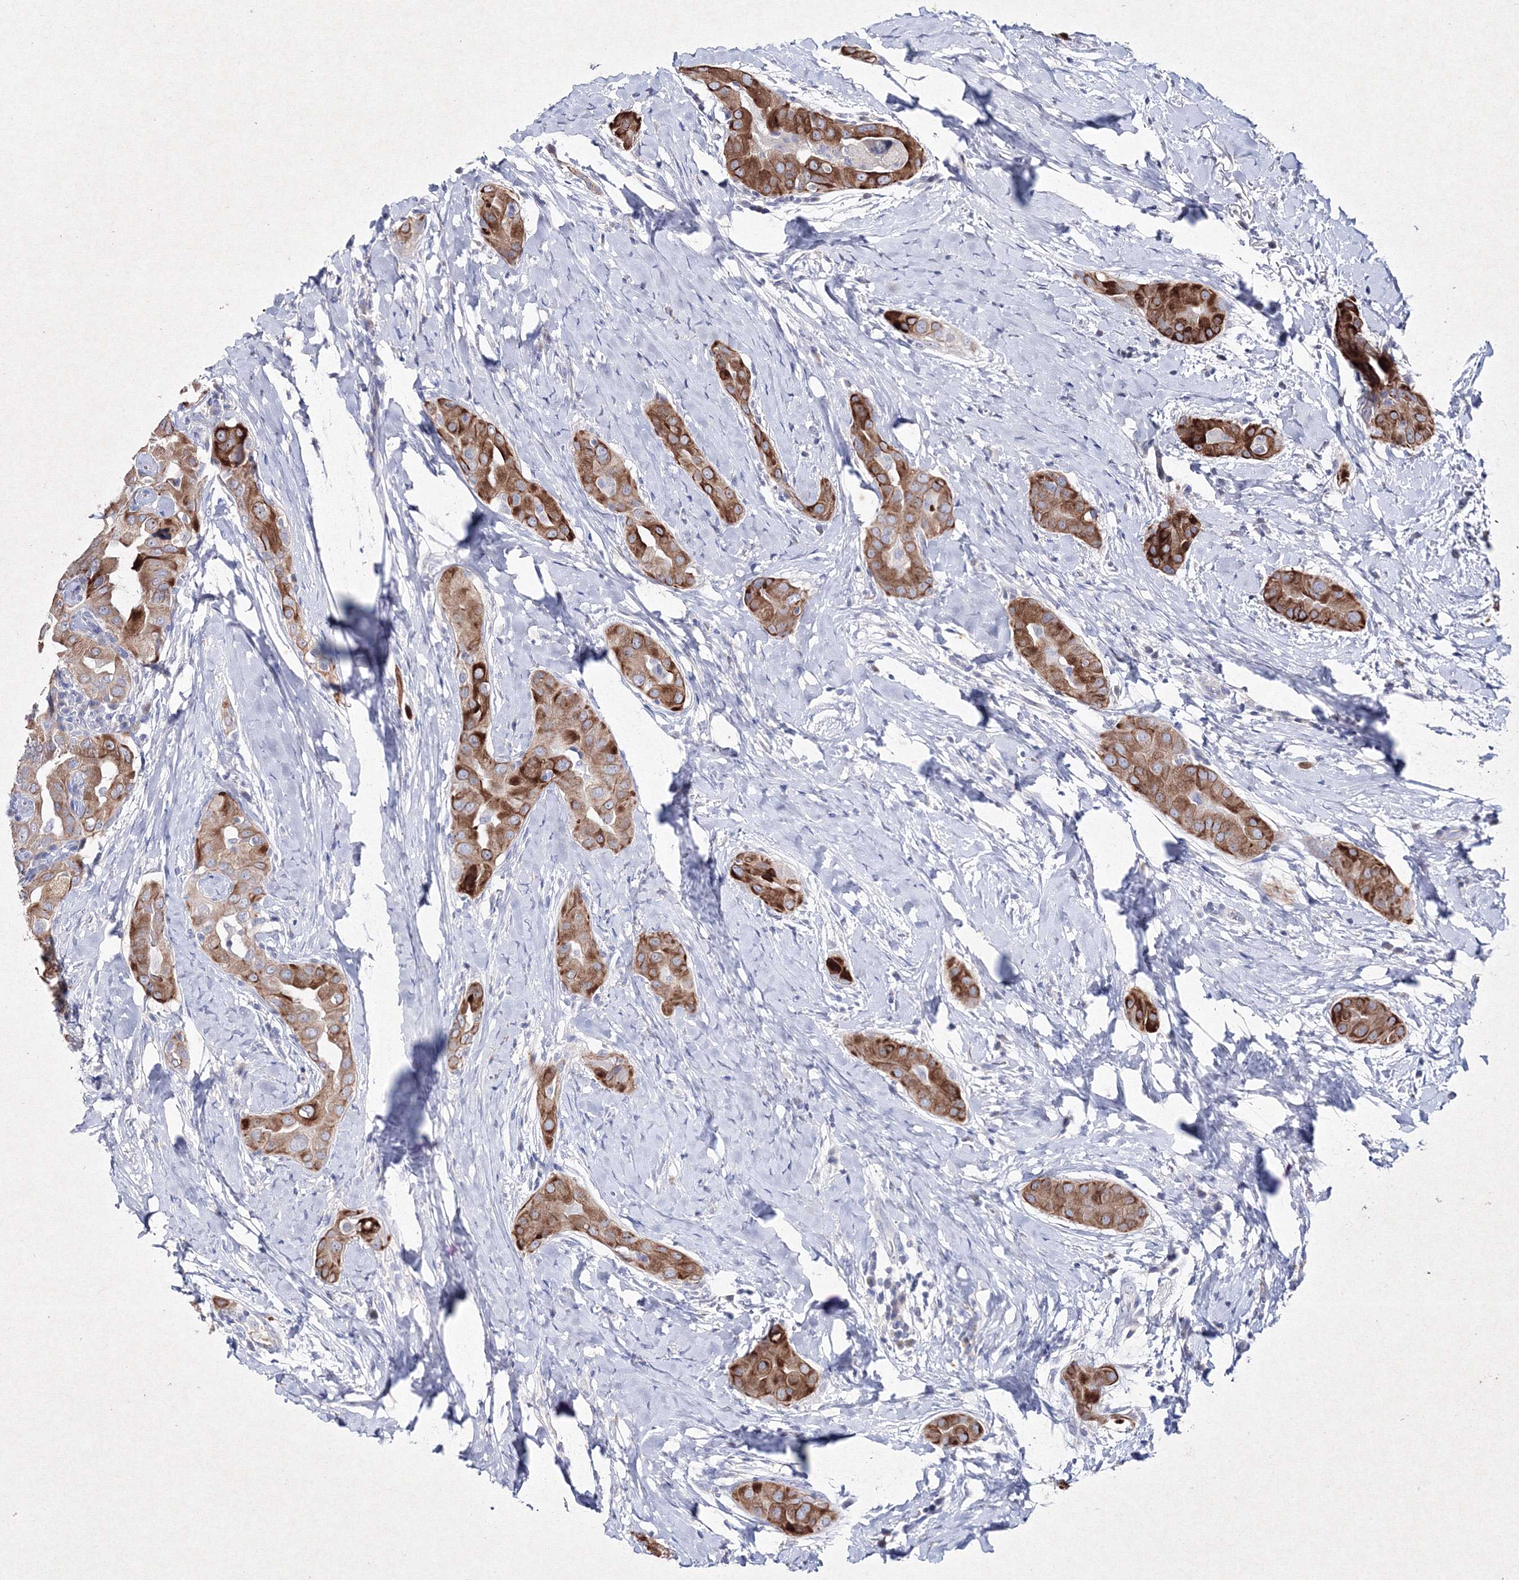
{"staining": {"intensity": "strong", "quantity": ">75%", "location": "cytoplasmic/membranous"}, "tissue": "thyroid cancer", "cell_type": "Tumor cells", "image_type": "cancer", "snomed": [{"axis": "morphology", "description": "Papillary adenocarcinoma, NOS"}, {"axis": "topography", "description": "Thyroid gland"}], "caption": "Protein staining of thyroid cancer (papillary adenocarcinoma) tissue demonstrates strong cytoplasmic/membranous positivity in approximately >75% of tumor cells.", "gene": "SMIM29", "patient": {"sex": "male", "age": 33}}